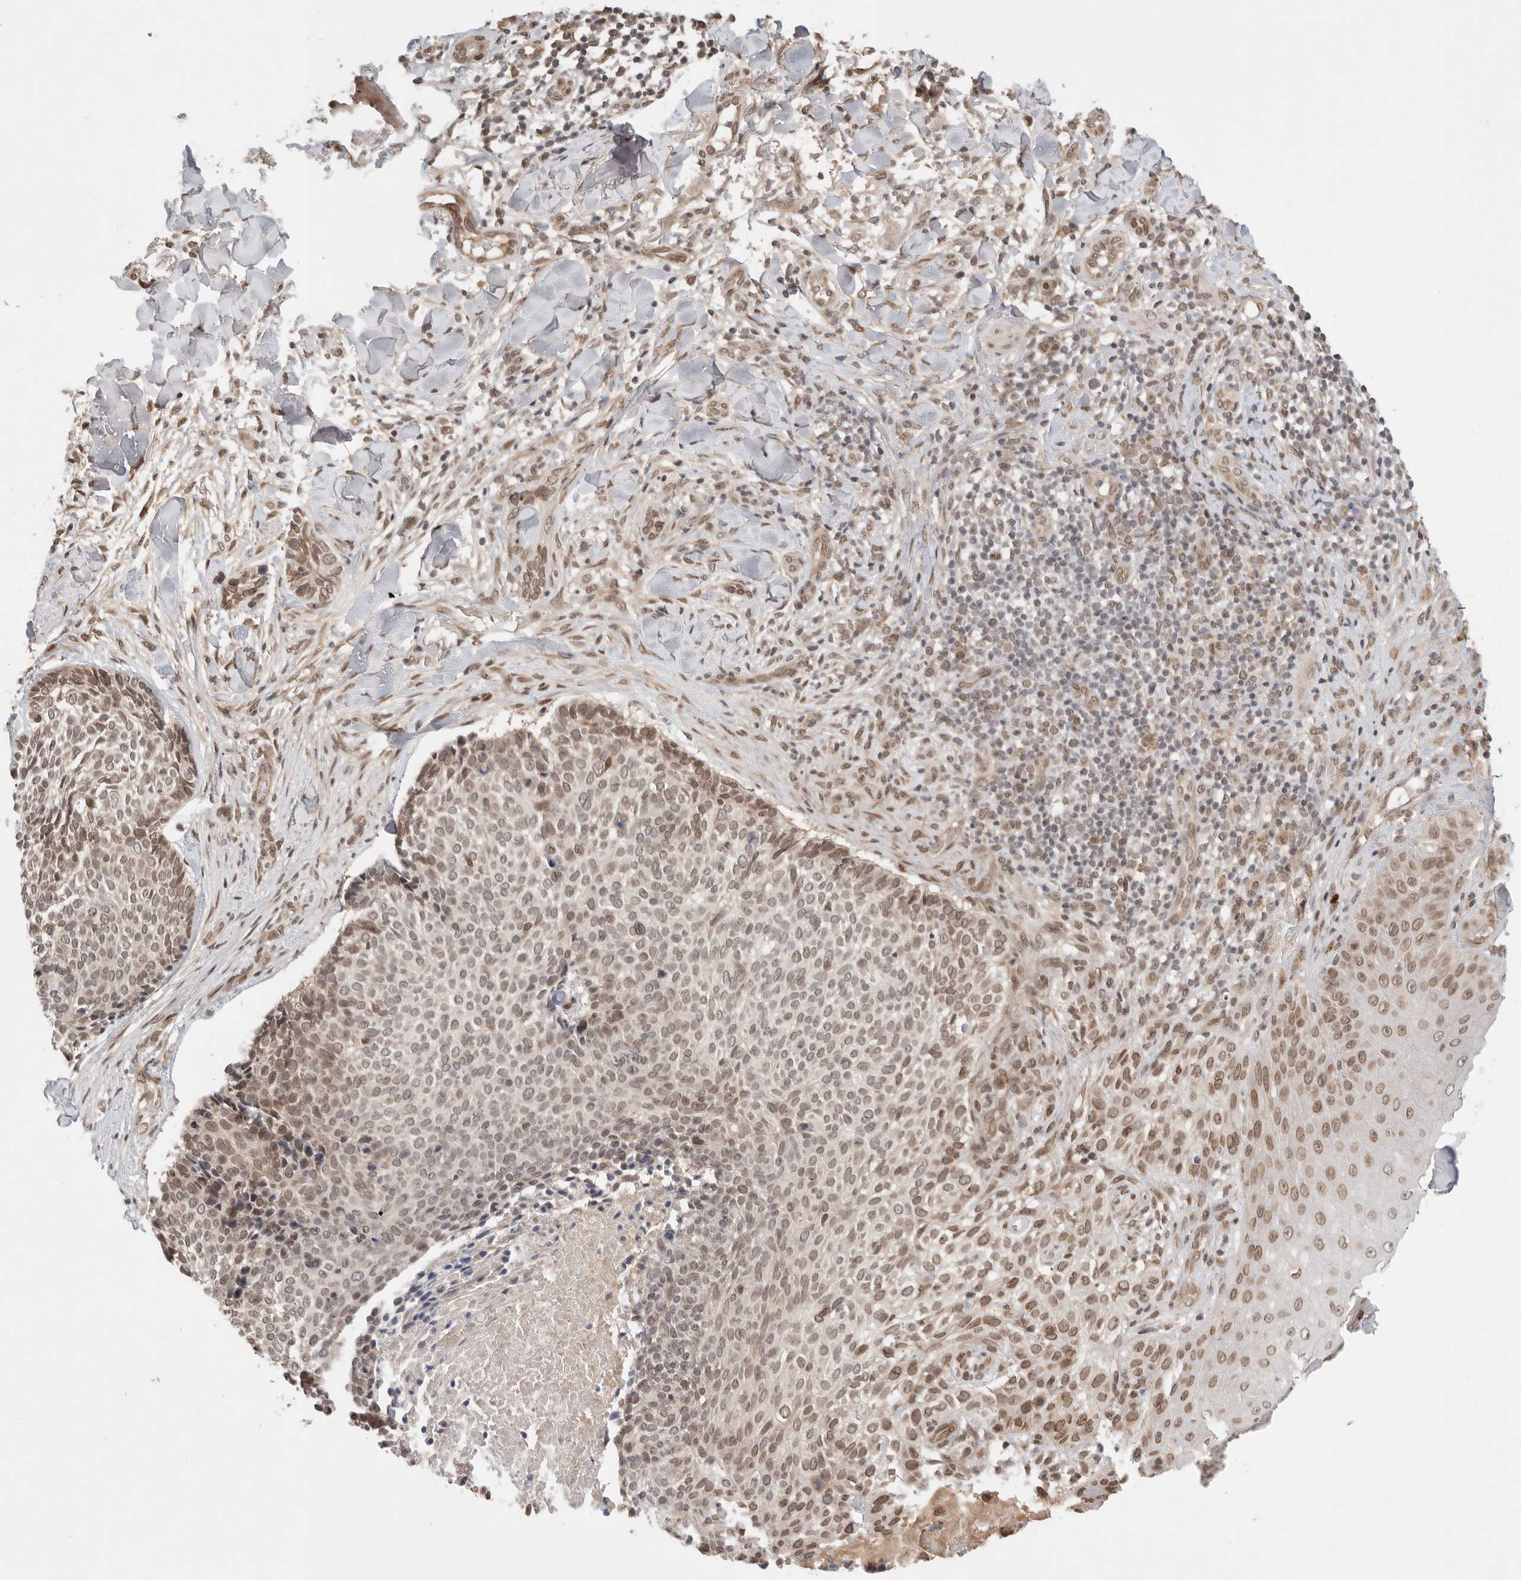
{"staining": {"intensity": "moderate", "quantity": "25%-75%", "location": "nuclear"}, "tissue": "skin cancer", "cell_type": "Tumor cells", "image_type": "cancer", "snomed": [{"axis": "morphology", "description": "Normal tissue, NOS"}, {"axis": "morphology", "description": "Basal cell carcinoma"}, {"axis": "topography", "description": "Skin"}], "caption": "Protein analysis of skin cancer tissue shows moderate nuclear expression in about 25%-75% of tumor cells.", "gene": "LEMD3", "patient": {"sex": "male", "age": 67}}